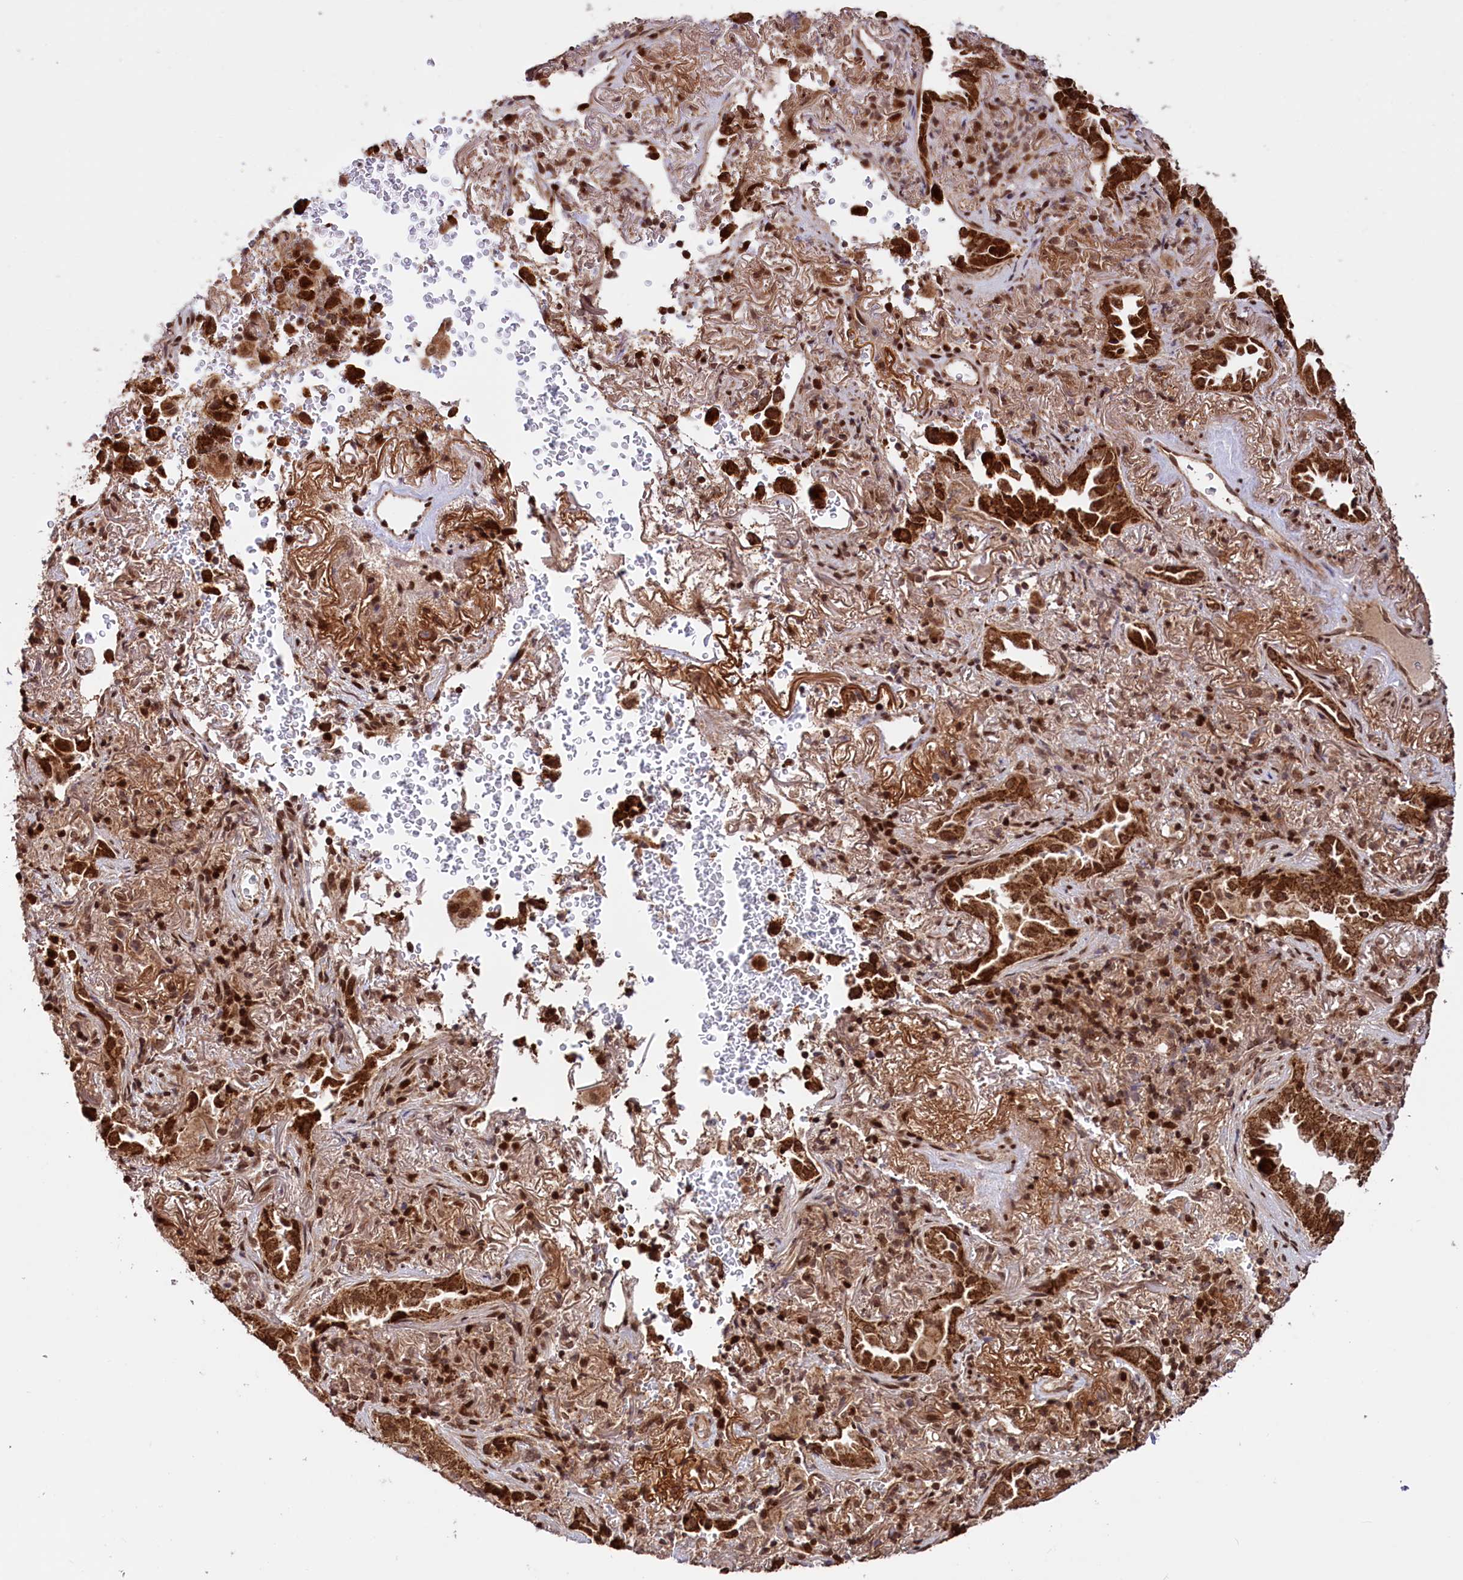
{"staining": {"intensity": "strong", "quantity": ">75%", "location": "cytoplasmic/membranous,nuclear"}, "tissue": "lung cancer", "cell_type": "Tumor cells", "image_type": "cancer", "snomed": [{"axis": "morphology", "description": "Adenocarcinoma, NOS"}, {"axis": "topography", "description": "Lung"}], "caption": "A high-resolution micrograph shows immunohistochemistry (IHC) staining of lung adenocarcinoma, which exhibits strong cytoplasmic/membranous and nuclear positivity in approximately >75% of tumor cells.", "gene": "PHC3", "patient": {"sex": "female", "age": 69}}